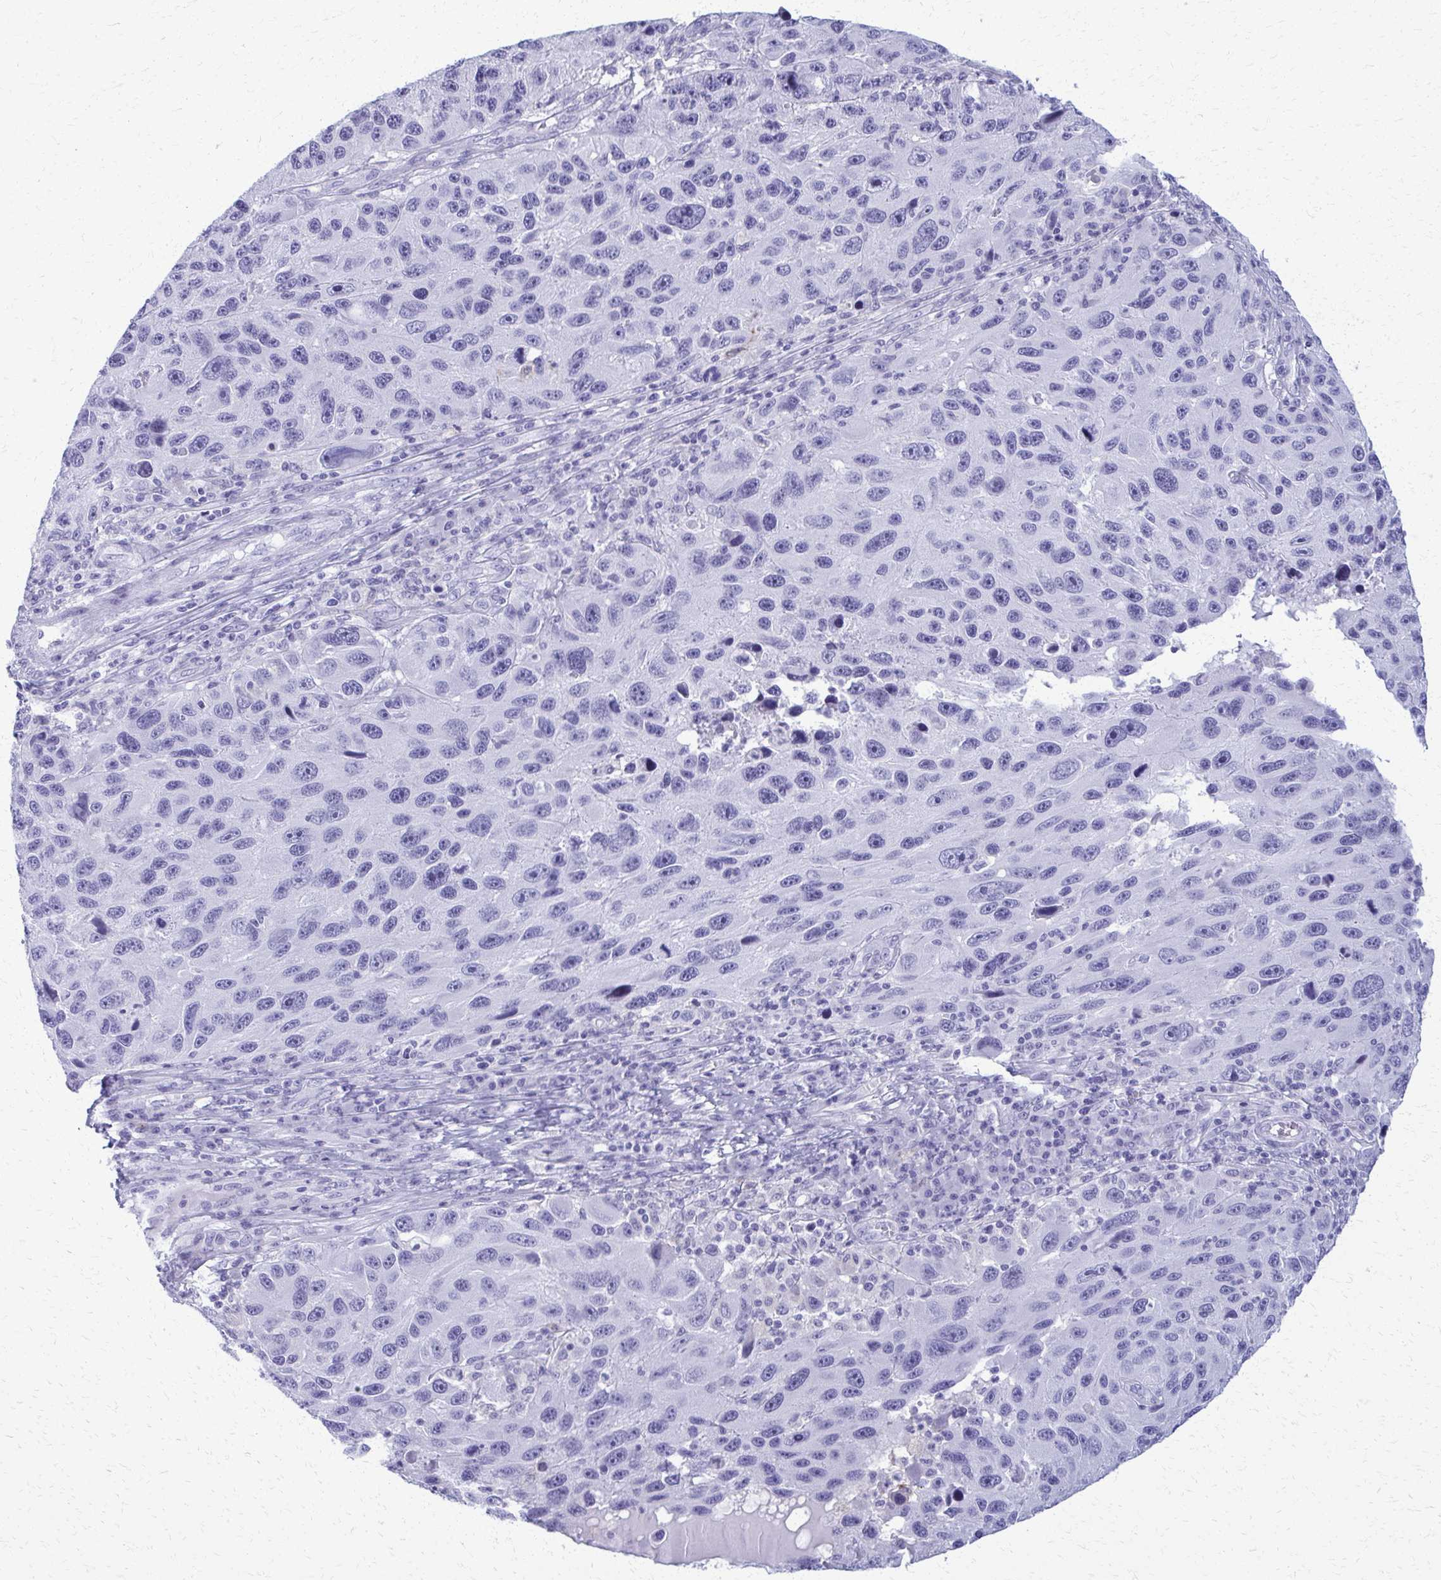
{"staining": {"intensity": "negative", "quantity": "none", "location": "none"}, "tissue": "melanoma", "cell_type": "Tumor cells", "image_type": "cancer", "snomed": [{"axis": "morphology", "description": "Malignant melanoma, NOS"}, {"axis": "topography", "description": "Skin"}], "caption": "Human melanoma stained for a protein using immunohistochemistry (IHC) displays no staining in tumor cells.", "gene": "ACSM2B", "patient": {"sex": "male", "age": 53}}